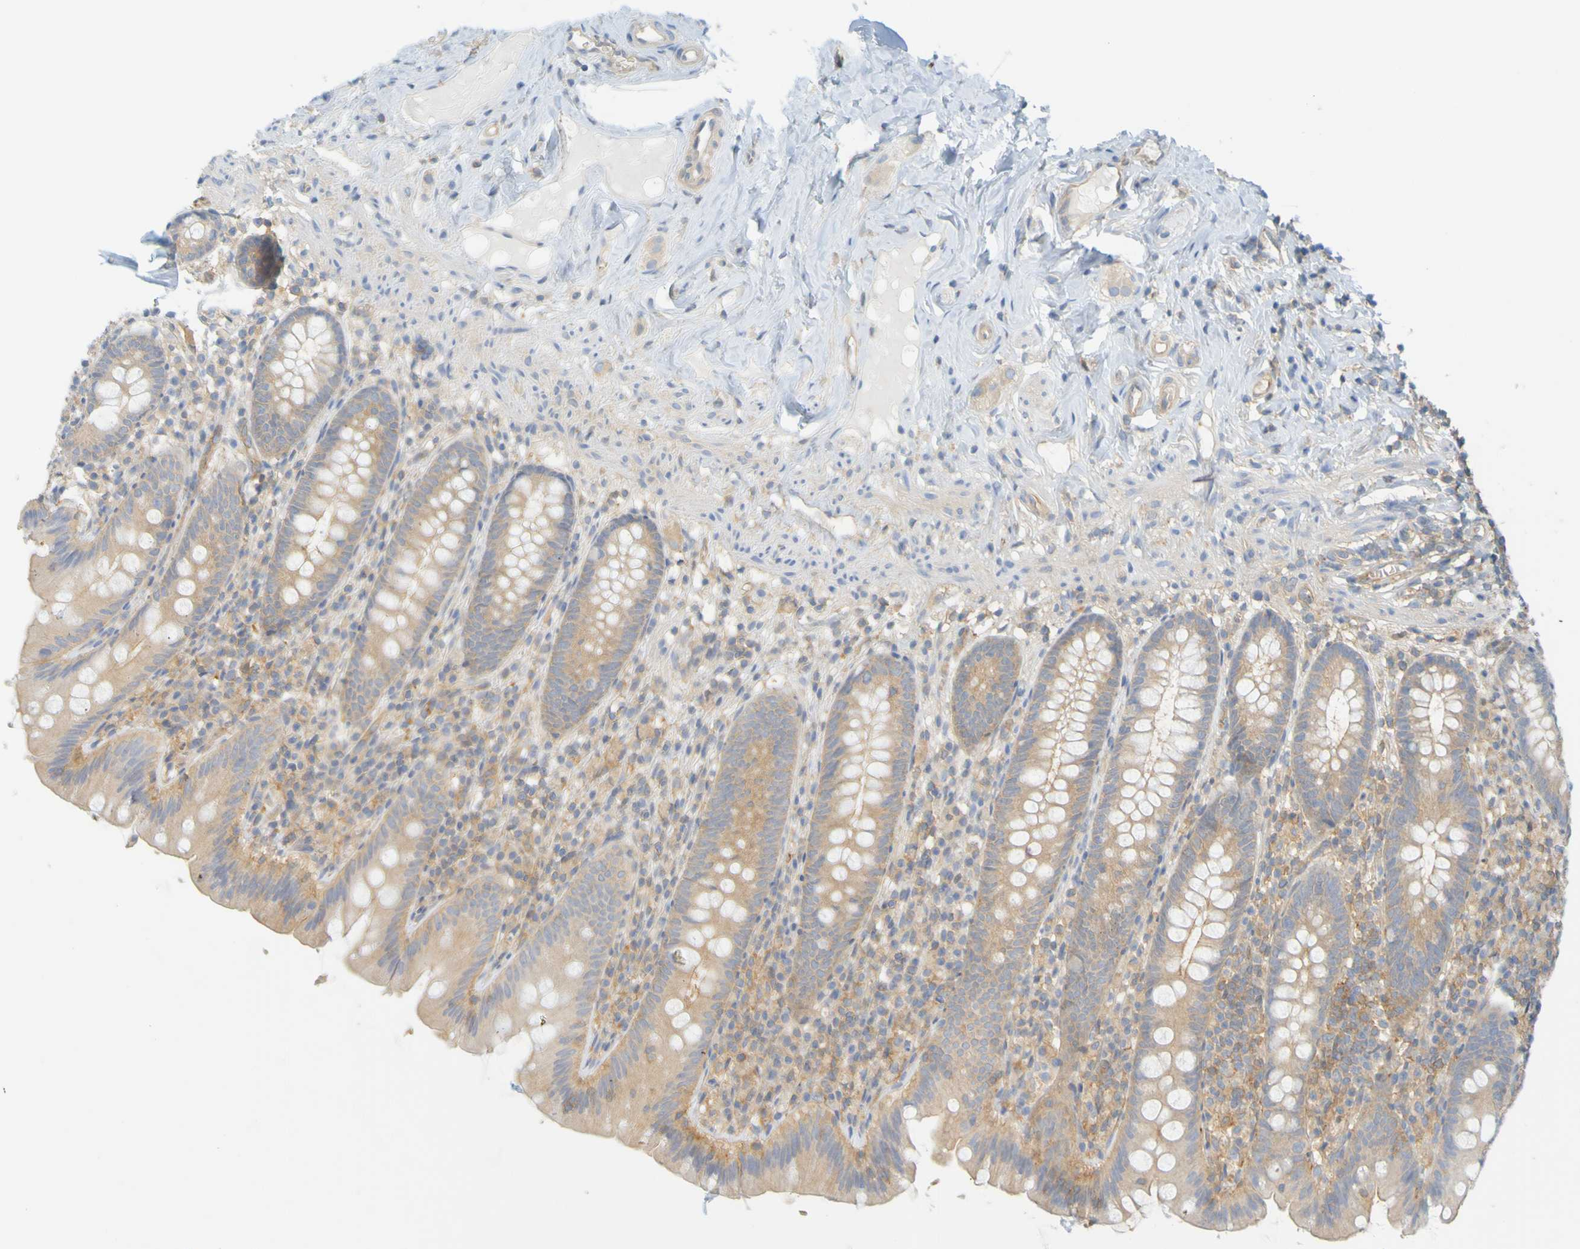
{"staining": {"intensity": "moderate", "quantity": ">75%", "location": "cytoplasmic/membranous"}, "tissue": "appendix", "cell_type": "Glandular cells", "image_type": "normal", "snomed": [{"axis": "morphology", "description": "Normal tissue, NOS"}, {"axis": "topography", "description": "Appendix"}], "caption": "Brown immunohistochemical staining in unremarkable appendix shows moderate cytoplasmic/membranous positivity in about >75% of glandular cells.", "gene": "APPL1", "patient": {"sex": "male", "age": 52}}